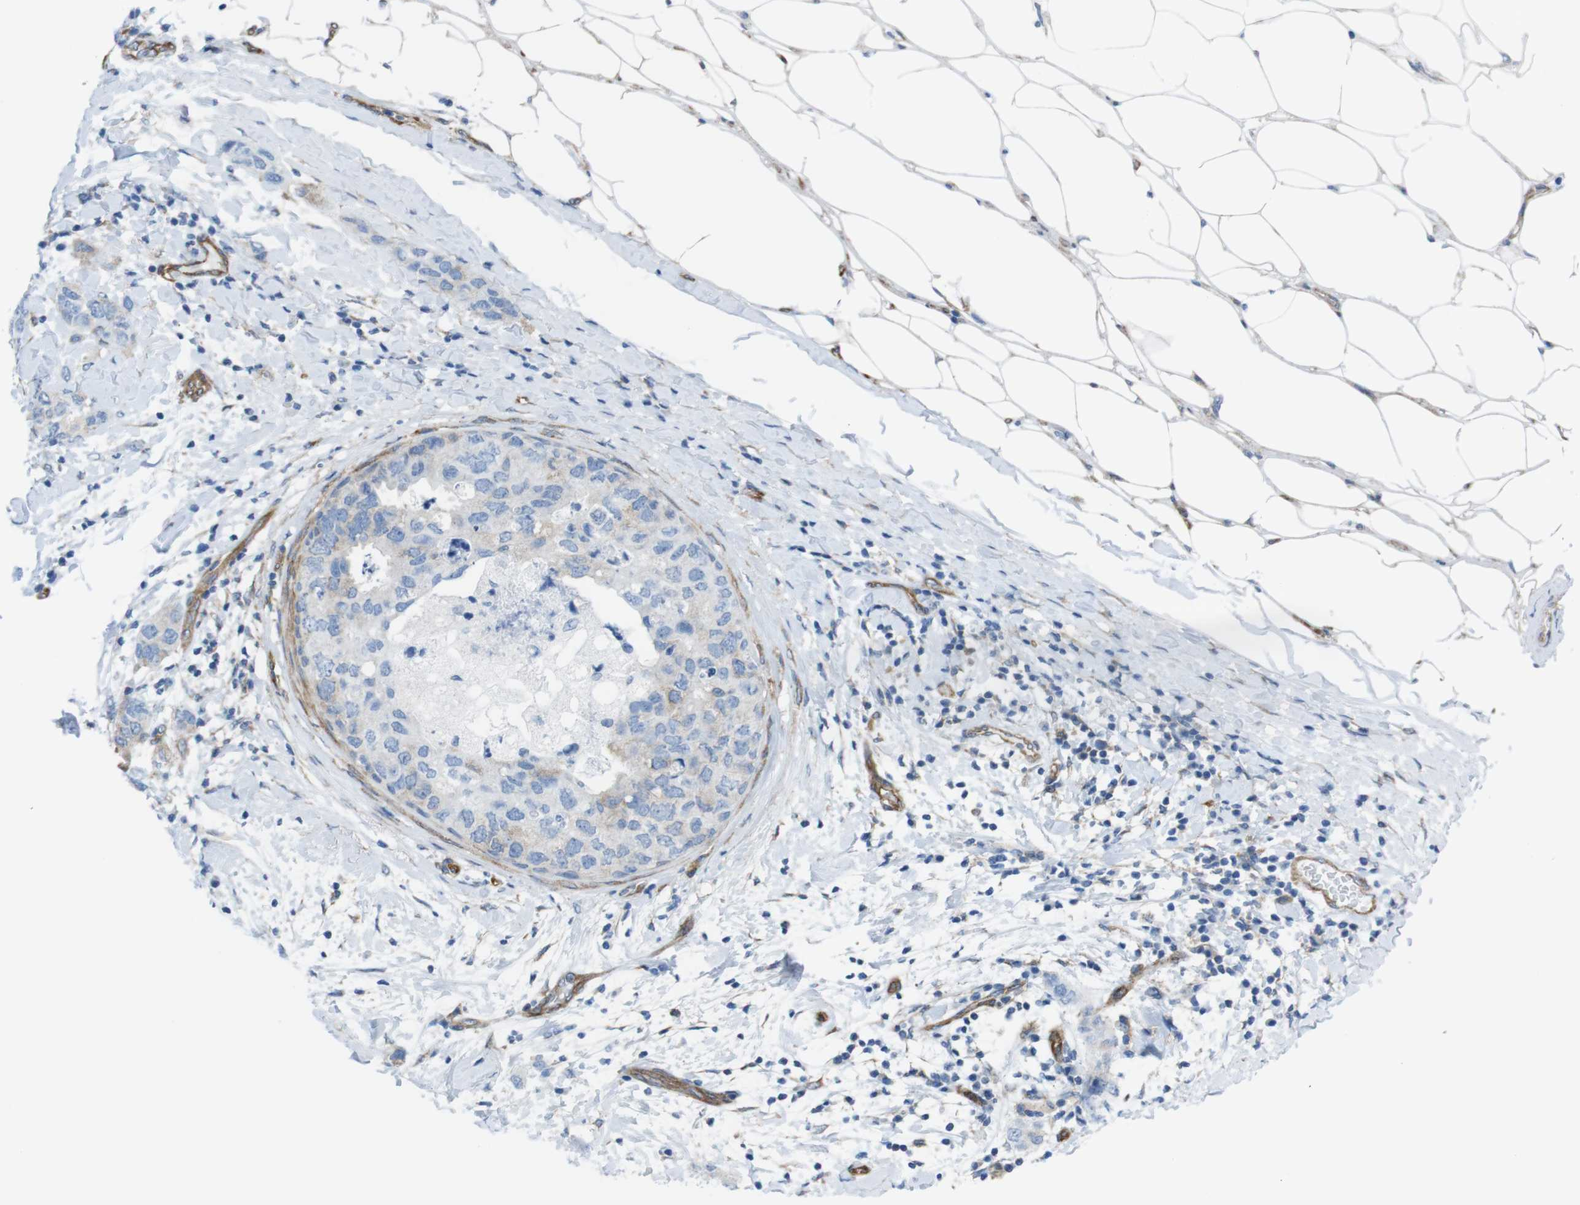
{"staining": {"intensity": "negative", "quantity": "none", "location": "none"}, "tissue": "breast cancer", "cell_type": "Tumor cells", "image_type": "cancer", "snomed": [{"axis": "morphology", "description": "Duct carcinoma"}, {"axis": "topography", "description": "Breast"}], "caption": "This is a image of immunohistochemistry (IHC) staining of infiltrating ductal carcinoma (breast), which shows no expression in tumor cells.", "gene": "DIAPH2", "patient": {"sex": "female", "age": 50}}